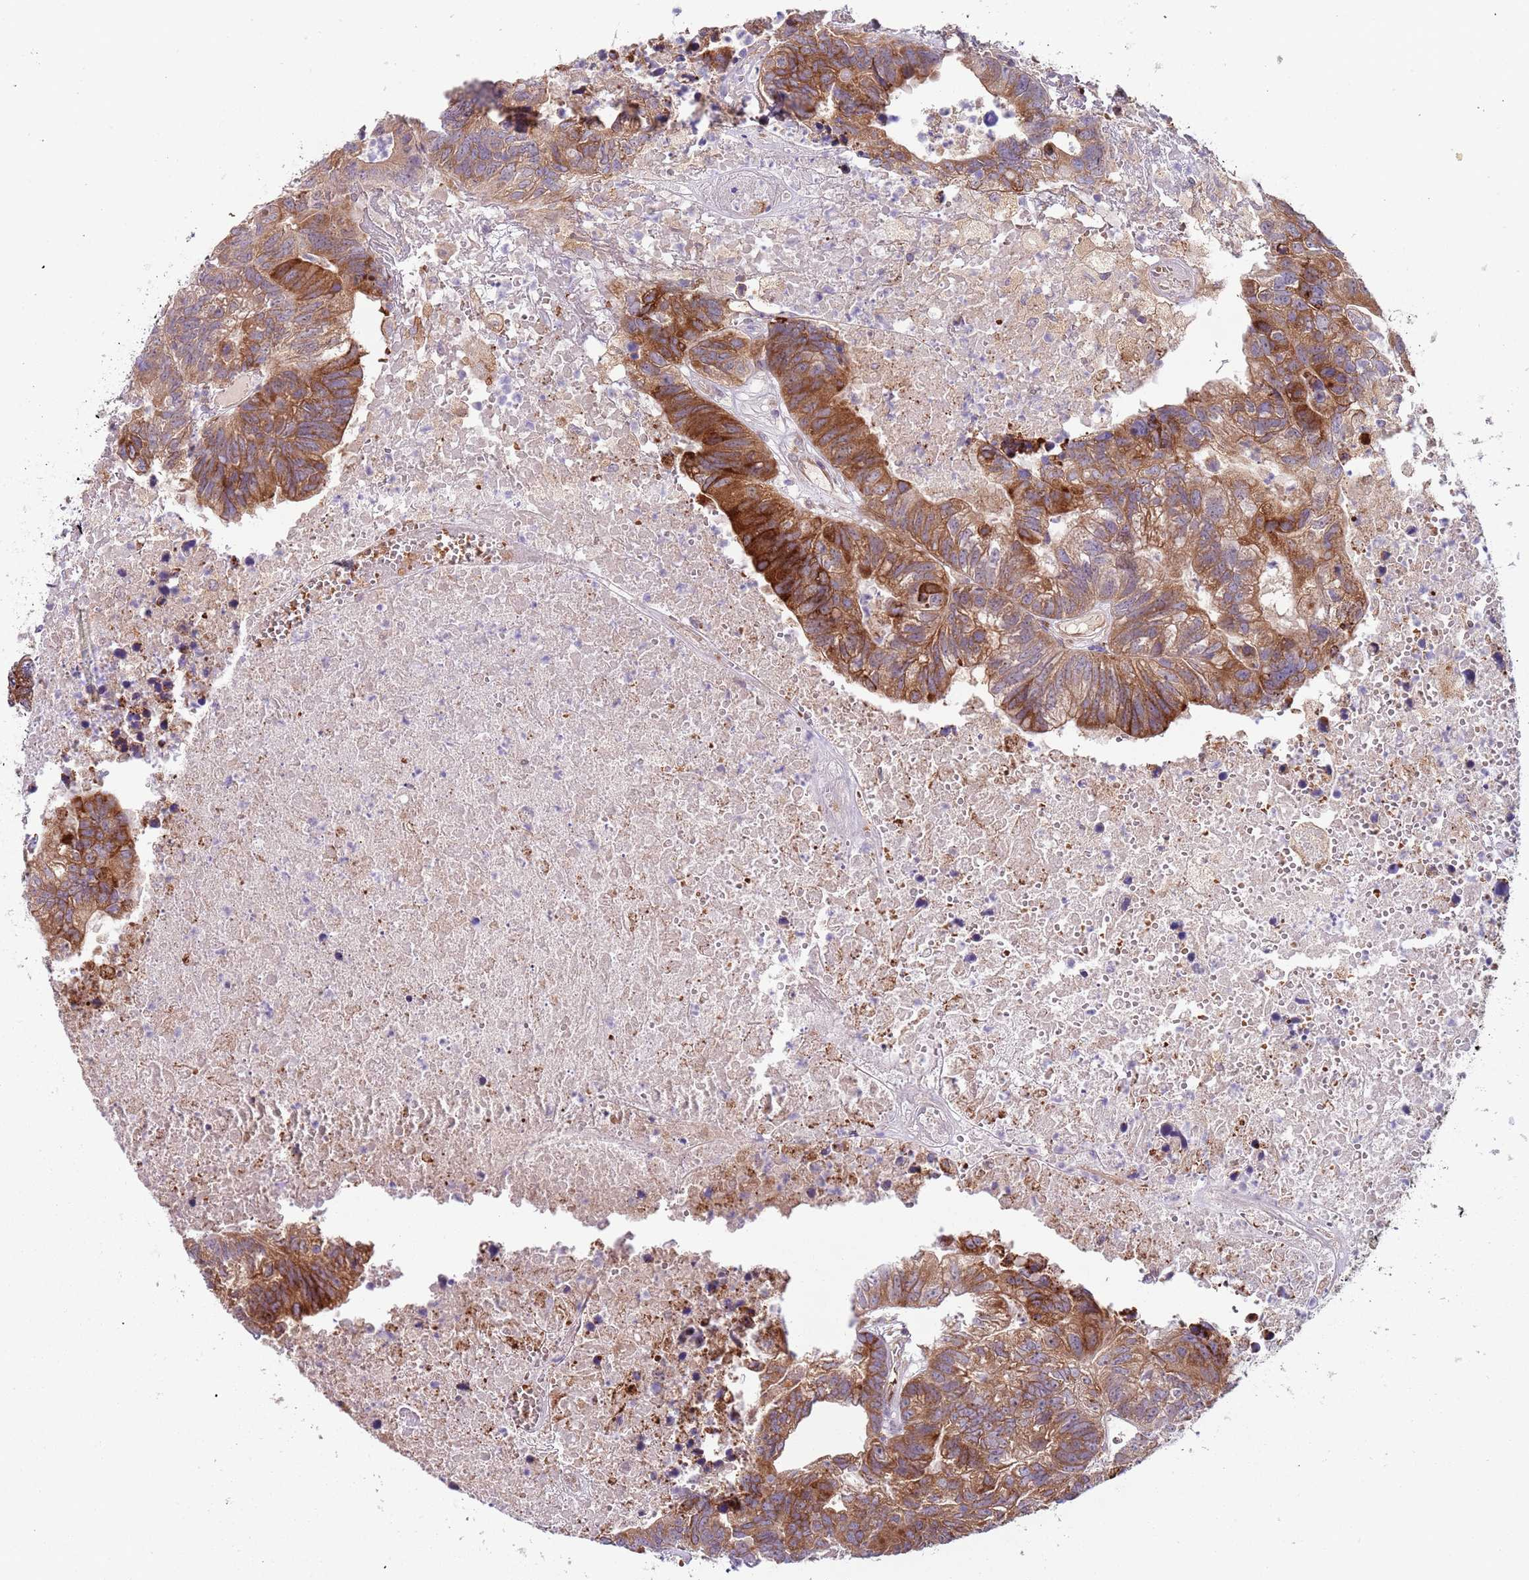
{"staining": {"intensity": "moderate", "quantity": ">75%", "location": "cytoplasmic/membranous"}, "tissue": "colorectal cancer", "cell_type": "Tumor cells", "image_type": "cancer", "snomed": [{"axis": "morphology", "description": "Adenocarcinoma, NOS"}, {"axis": "topography", "description": "Colon"}], "caption": "Immunohistochemical staining of human adenocarcinoma (colorectal) demonstrates medium levels of moderate cytoplasmic/membranous staining in approximately >75% of tumor cells. (DAB IHC with brightfield microscopy, high magnification).", "gene": "VWCE", "patient": {"sex": "female", "age": 48}}